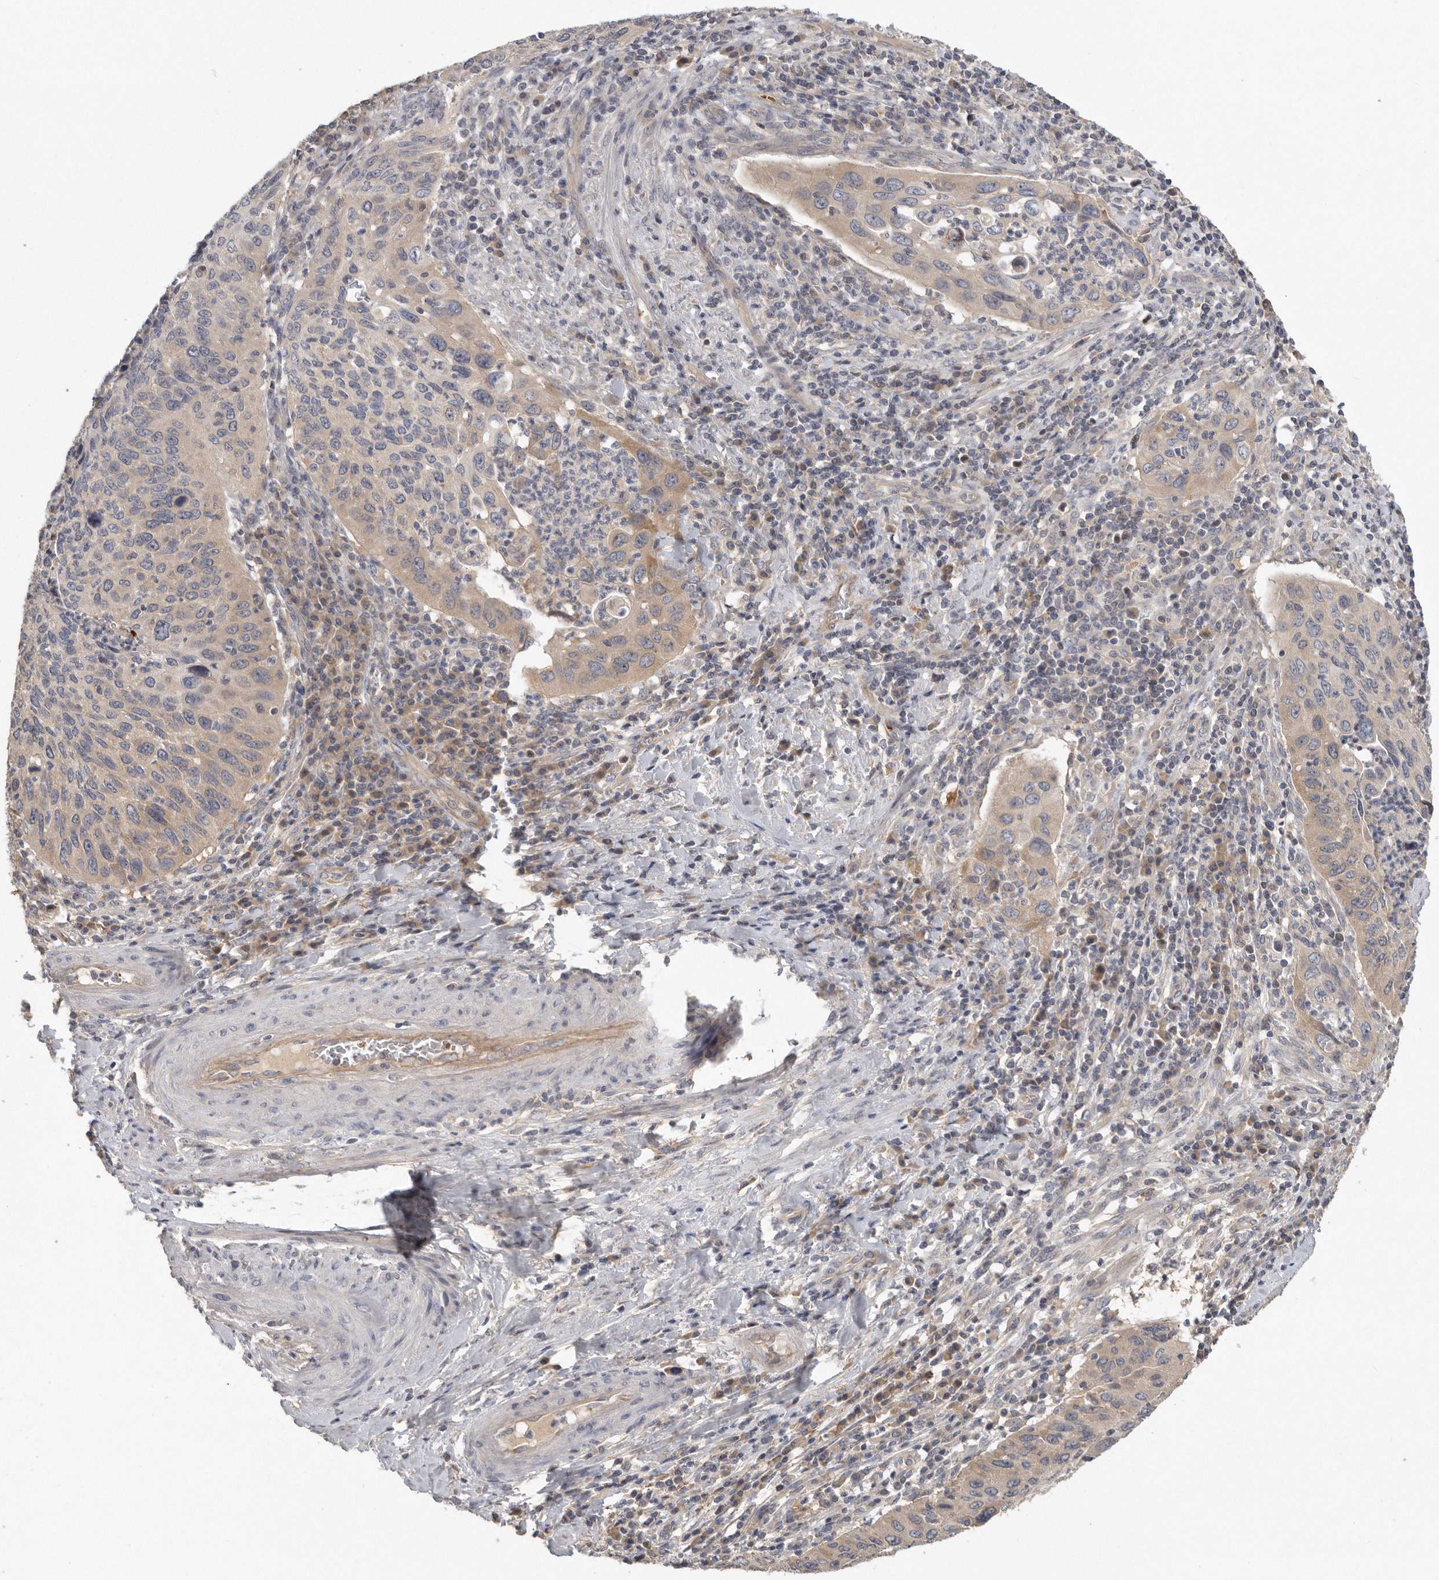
{"staining": {"intensity": "moderate", "quantity": "<25%", "location": "cytoplasmic/membranous"}, "tissue": "cervical cancer", "cell_type": "Tumor cells", "image_type": "cancer", "snomed": [{"axis": "morphology", "description": "Squamous cell carcinoma, NOS"}, {"axis": "topography", "description": "Cervix"}], "caption": "Cervical squamous cell carcinoma stained with IHC displays moderate cytoplasmic/membranous expression in about <25% of tumor cells.", "gene": "CFAP298", "patient": {"sex": "female", "age": 38}}